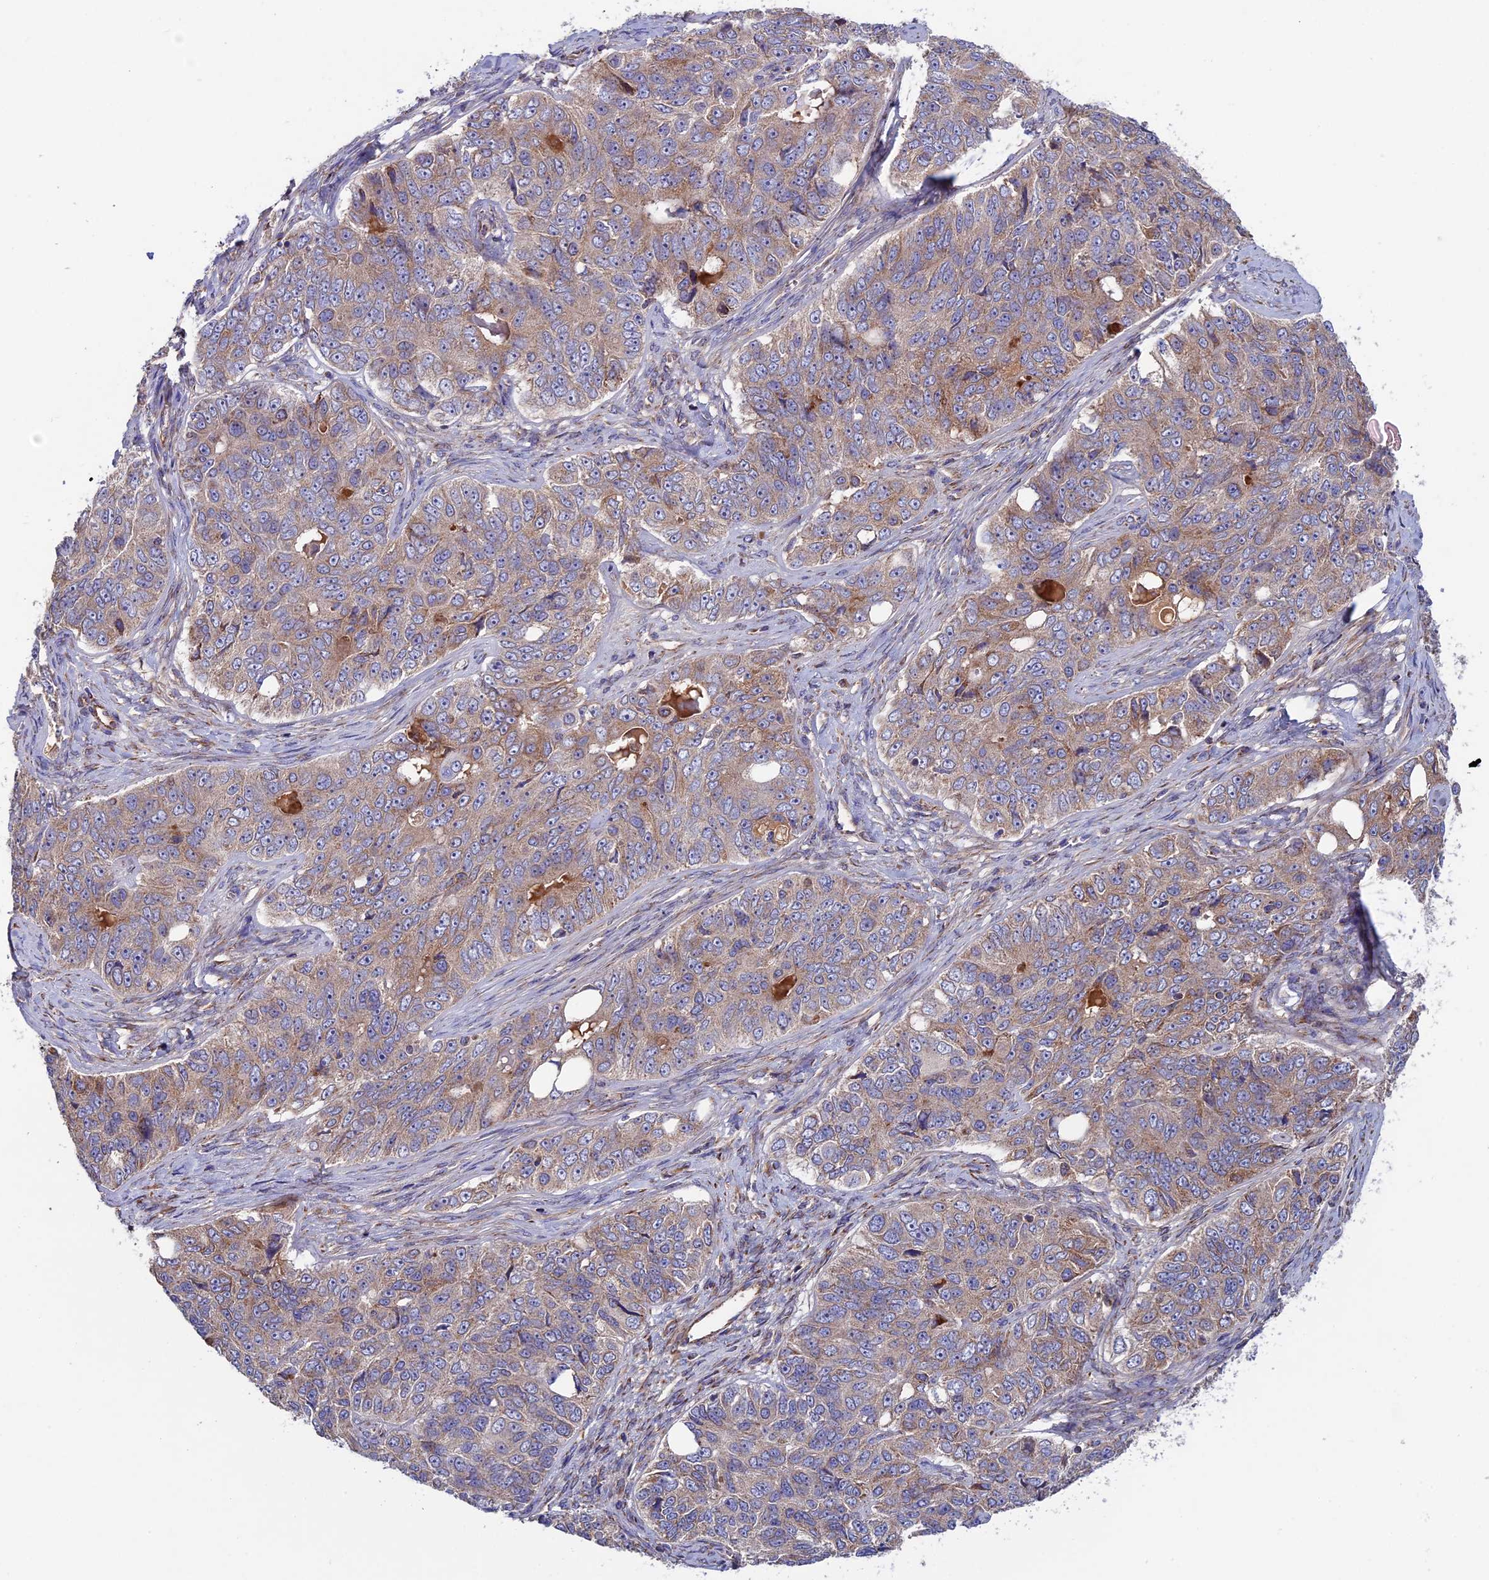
{"staining": {"intensity": "weak", "quantity": ">75%", "location": "cytoplasmic/membranous"}, "tissue": "ovarian cancer", "cell_type": "Tumor cells", "image_type": "cancer", "snomed": [{"axis": "morphology", "description": "Carcinoma, endometroid"}, {"axis": "topography", "description": "Ovary"}], "caption": "Immunohistochemical staining of human endometroid carcinoma (ovarian) shows low levels of weak cytoplasmic/membranous protein staining in about >75% of tumor cells.", "gene": "SLC15A5", "patient": {"sex": "female", "age": 51}}